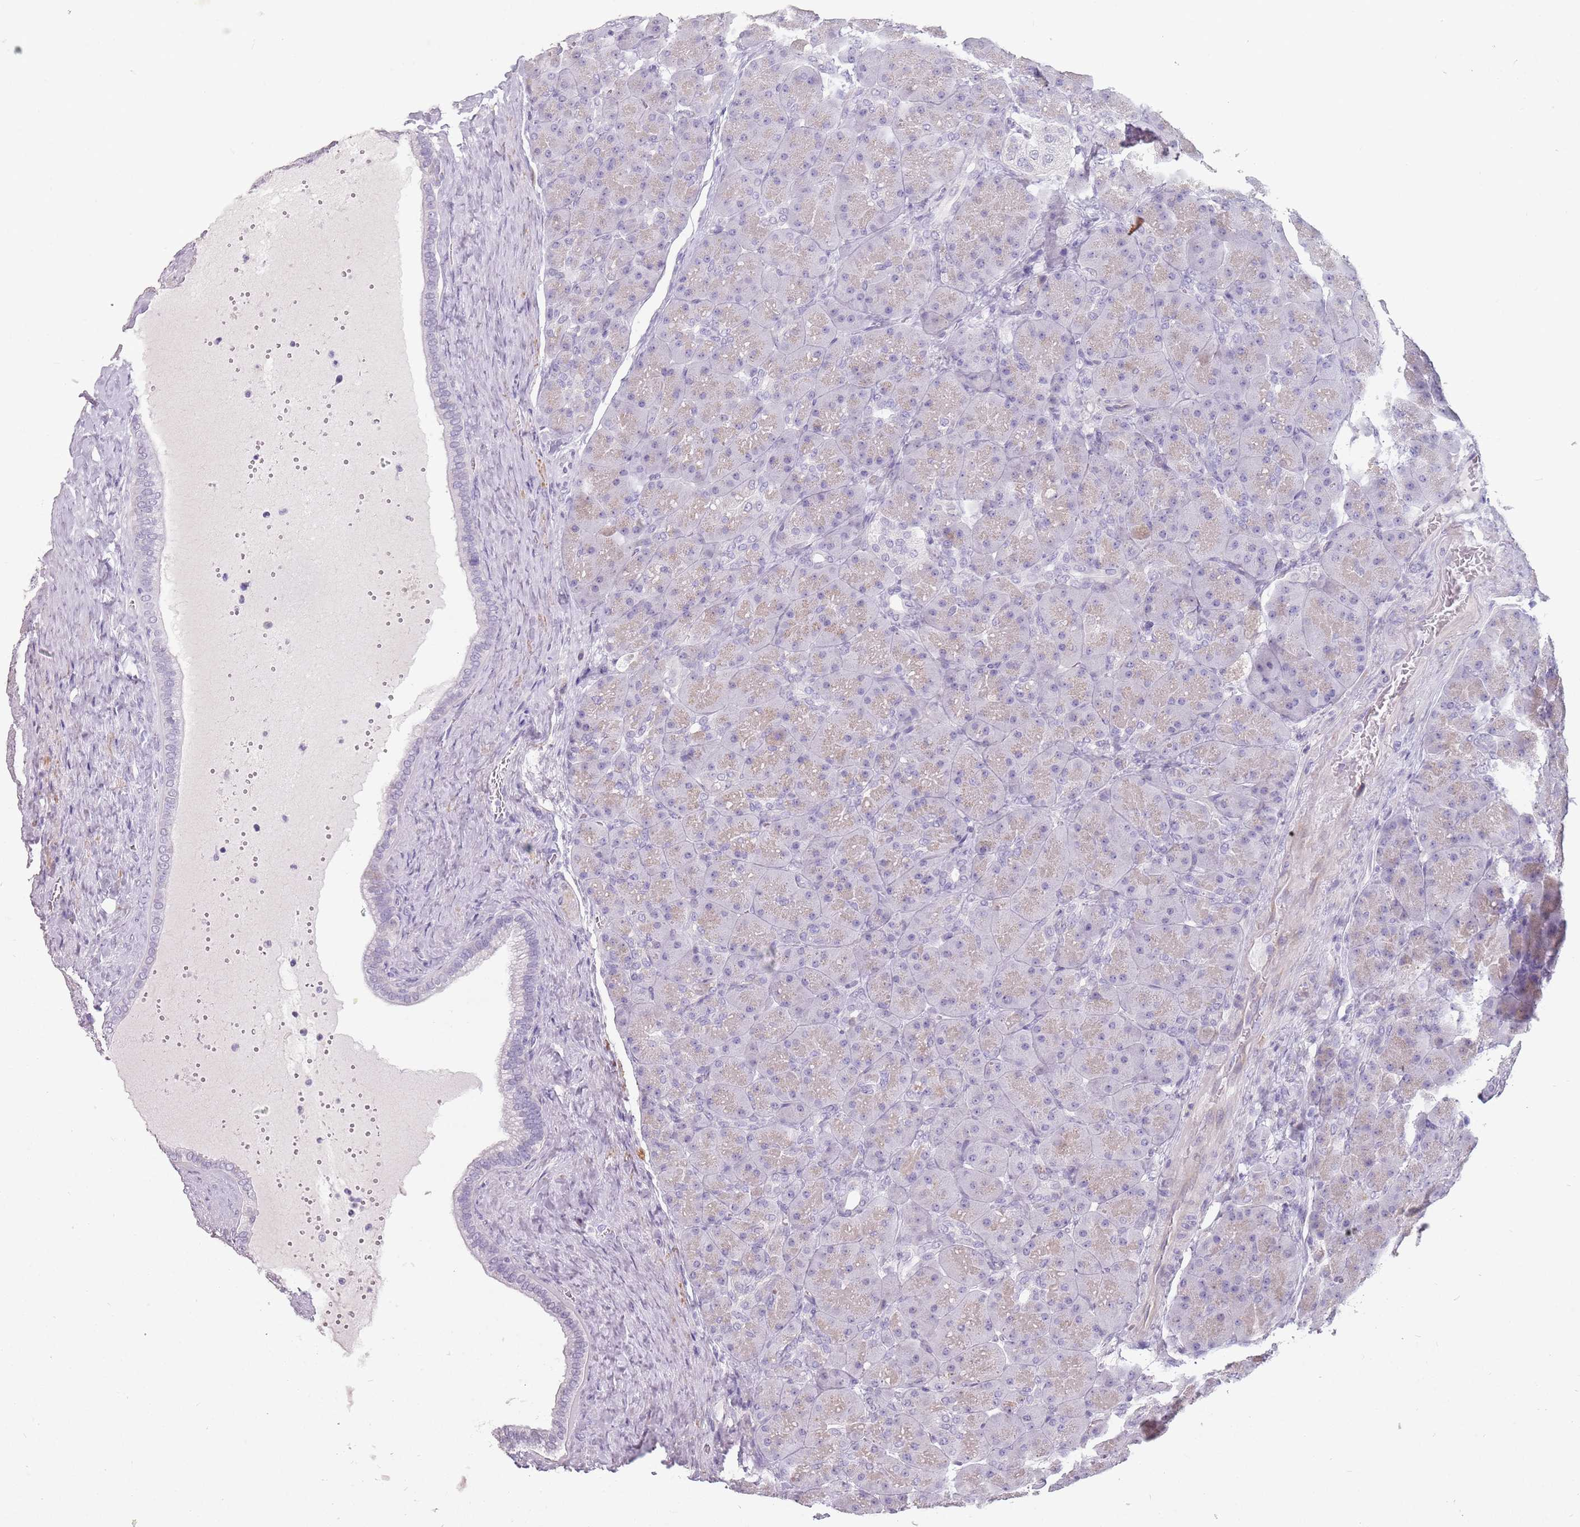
{"staining": {"intensity": "weak", "quantity": "25%-75%", "location": "cytoplasmic/membranous"}, "tissue": "pancreas", "cell_type": "Exocrine glandular cells", "image_type": "normal", "snomed": [{"axis": "morphology", "description": "Normal tissue, NOS"}, {"axis": "topography", "description": "Pancreas"}], "caption": "High-power microscopy captured an IHC micrograph of benign pancreas, revealing weak cytoplasmic/membranous expression in approximately 25%-75% of exocrine glandular cells.", "gene": "DDX4", "patient": {"sex": "male", "age": 66}}